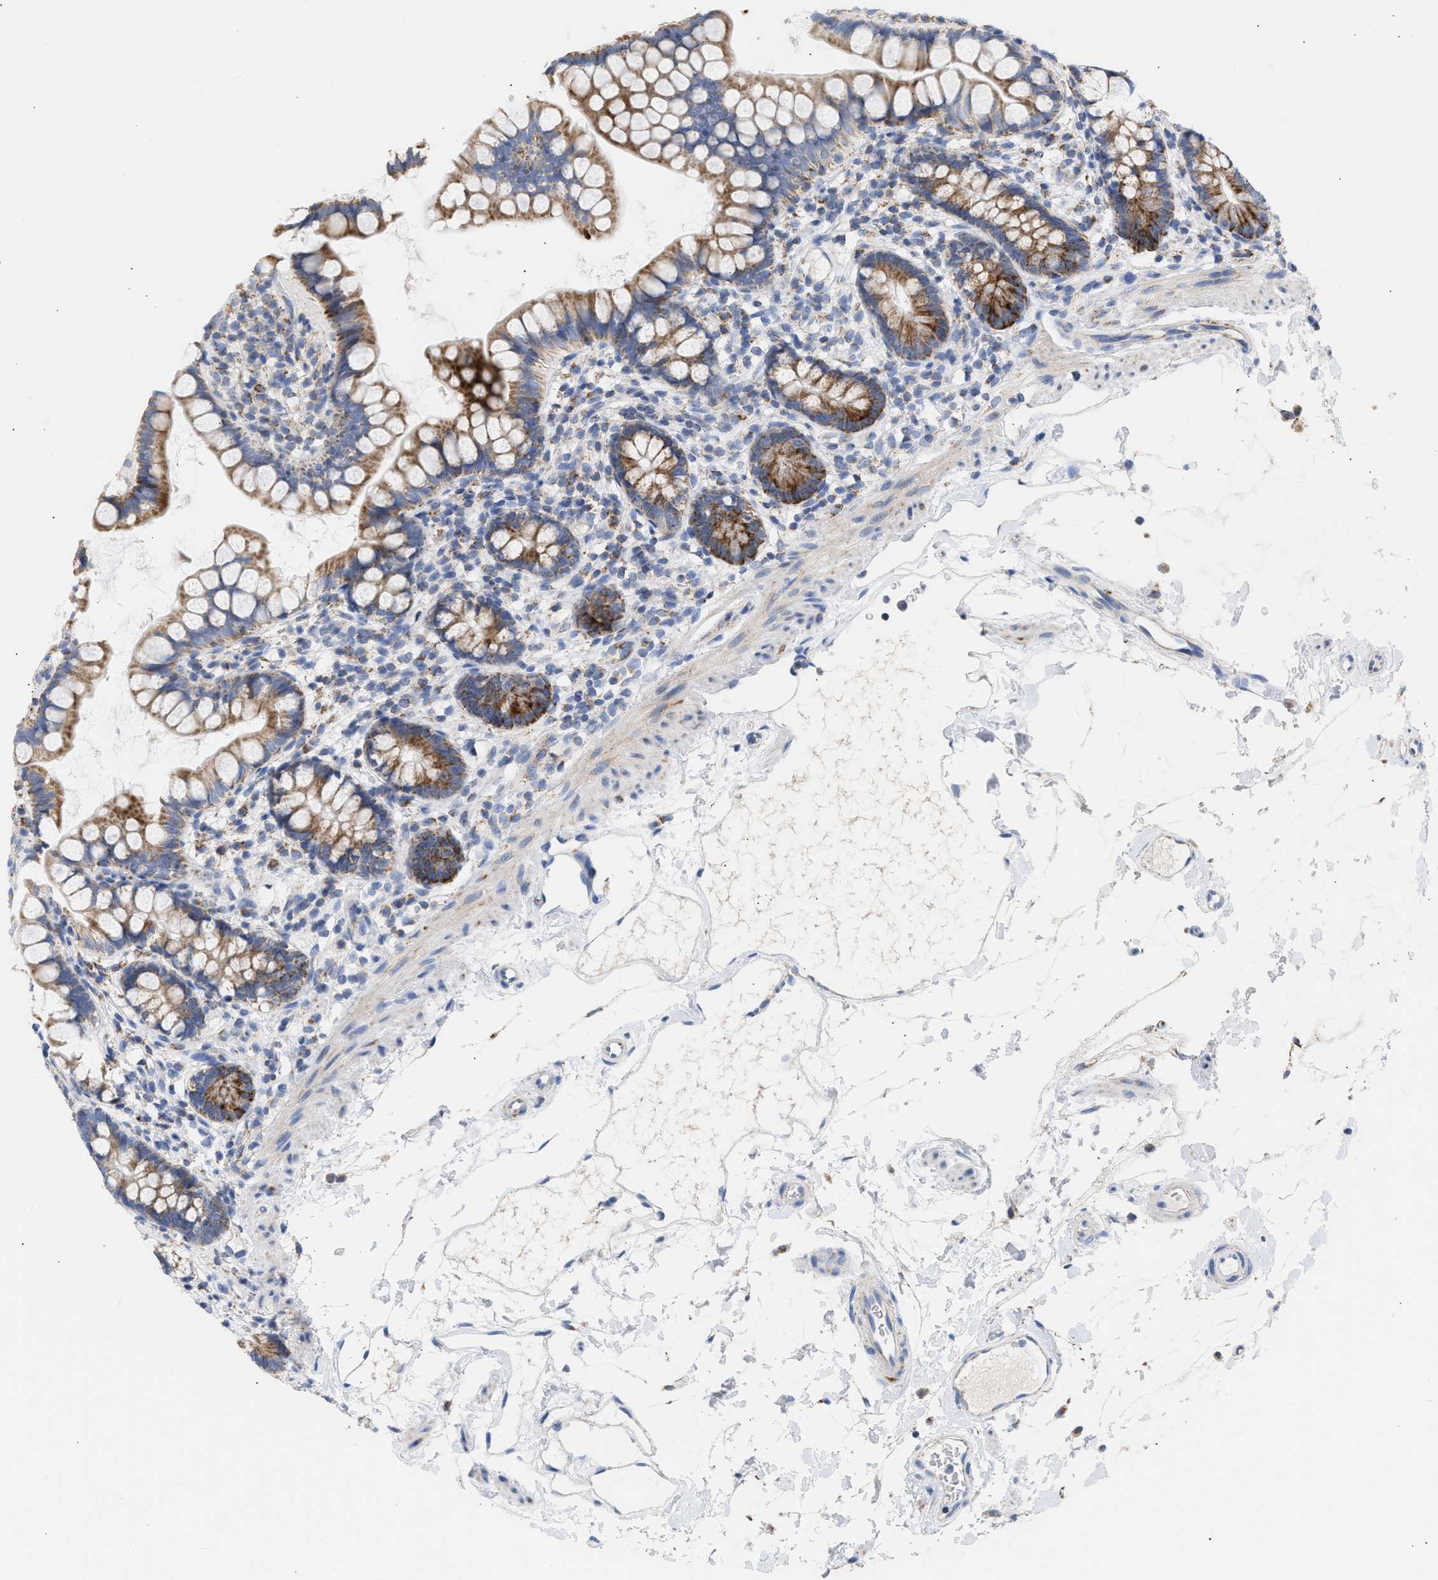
{"staining": {"intensity": "moderate", "quantity": "25%-75%", "location": "cytoplasmic/membranous"}, "tissue": "small intestine", "cell_type": "Glandular cells", "image_type": "normal", "snomed": [{"axis": "morphology", "description": "Normal tissue, NOS"}, {"axis": "topography", "description": "Small intestine"}], "caption": "A high-resolution photomicrograph shows IHC staining of unremarkable small intestine, which reveals moderate cytoplasmic/membranous staining in approximately 25%-75% of glandular cells.", "gene": "ACOT13", "patient": {"sex": "female", "age": 84}}